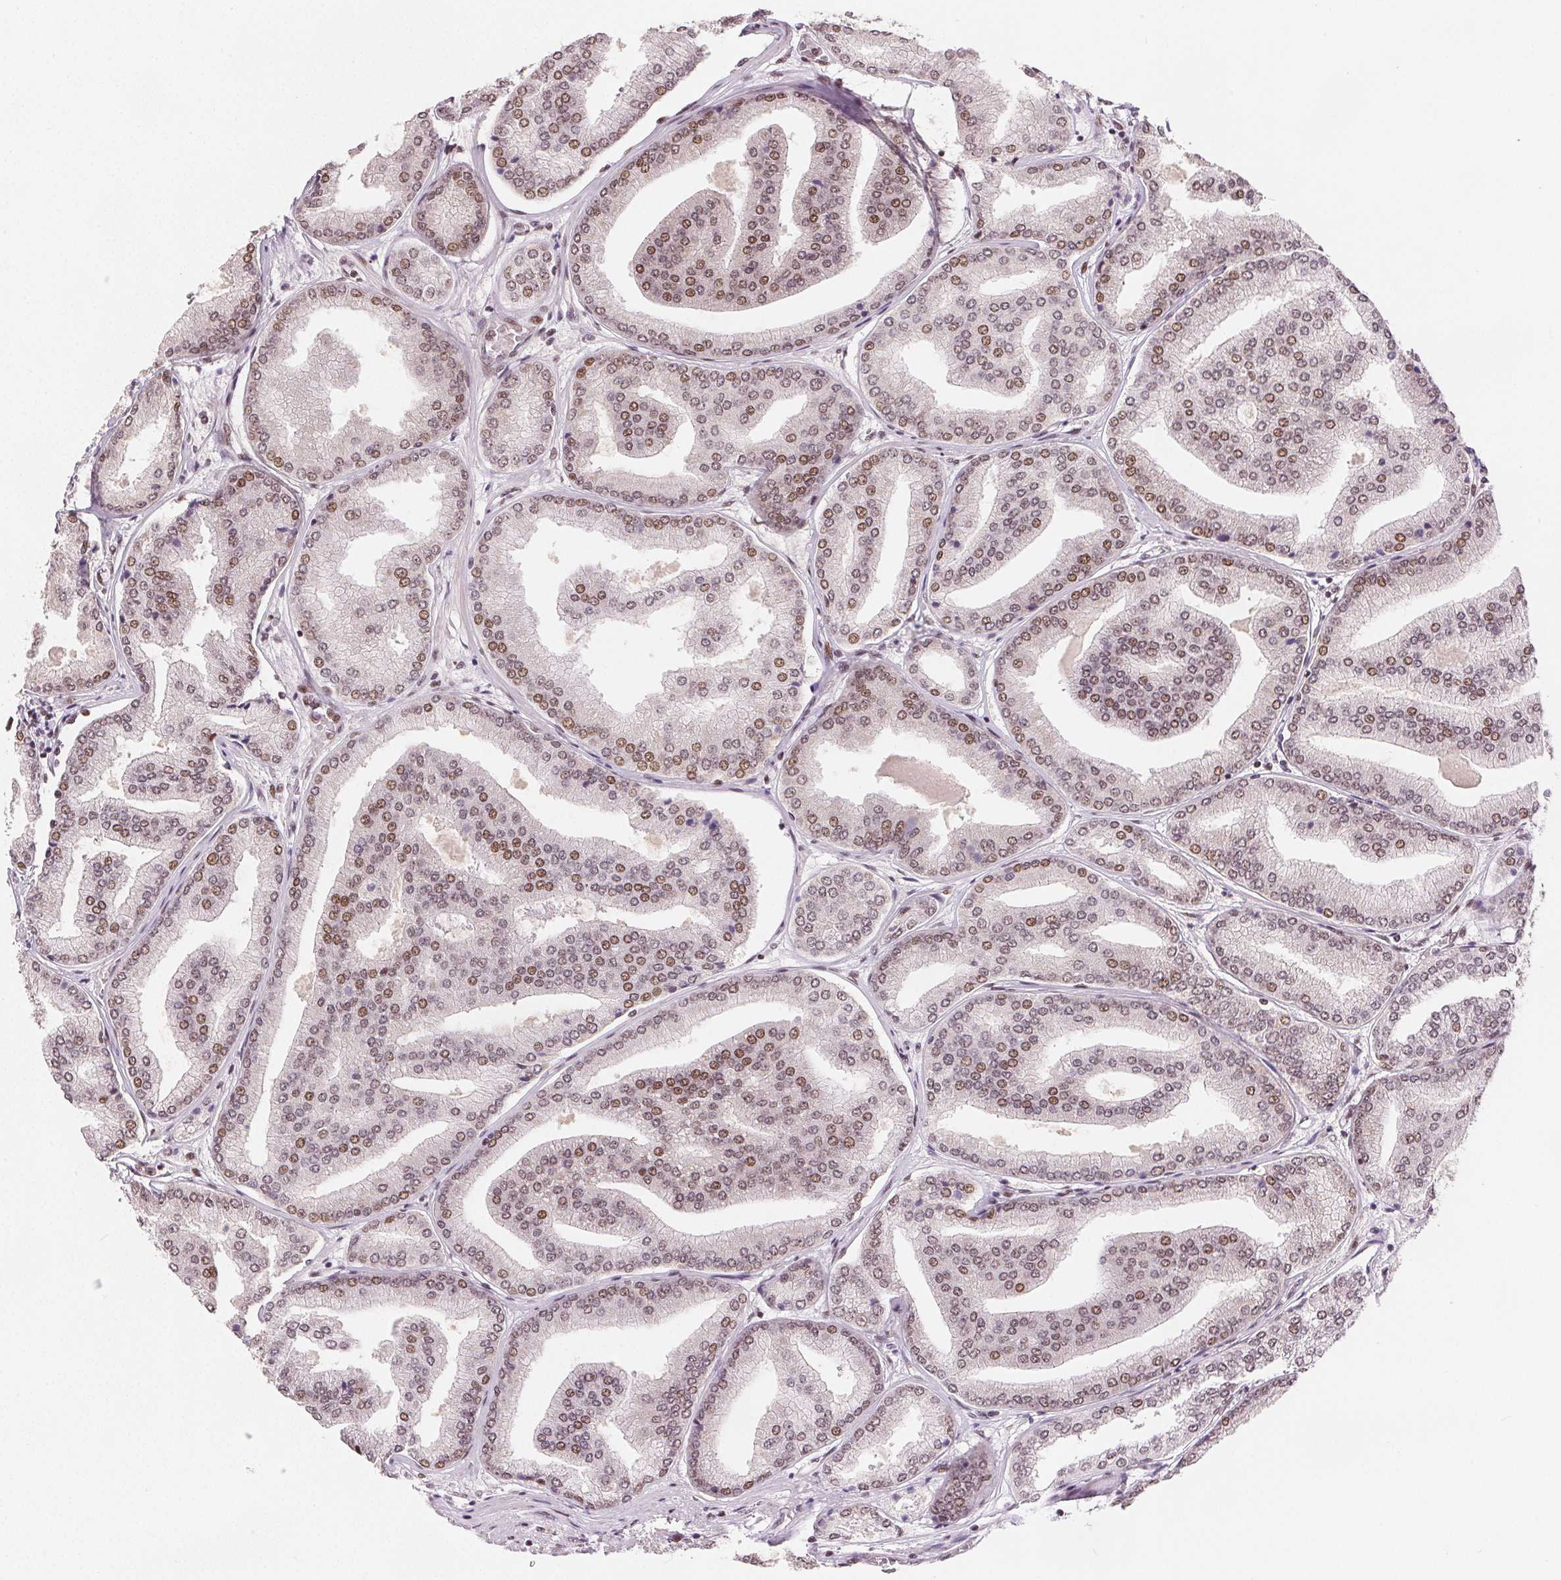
{"staining": {"intensity": "moderate", "quantity": "25%-75%", "location": "nuclear"}, "tissue": "prostate cancer", "cell_type": "Tumor cells", "image_type": "cancer", "snomed": [{"axis": "morphology", "description": "Adenocarcinoma, NOS"}, {"axis": "topography", "description": "Prostate"}], "caption": "Prostate cancer (adenocarcinoma) was stained to show a protein in brown. There is medium levels of moderate nuclear expression in approximately 25%-75% of tumor cells.", "gene": "ZNF703", "patient": {"sex": "male", "age": 63}}